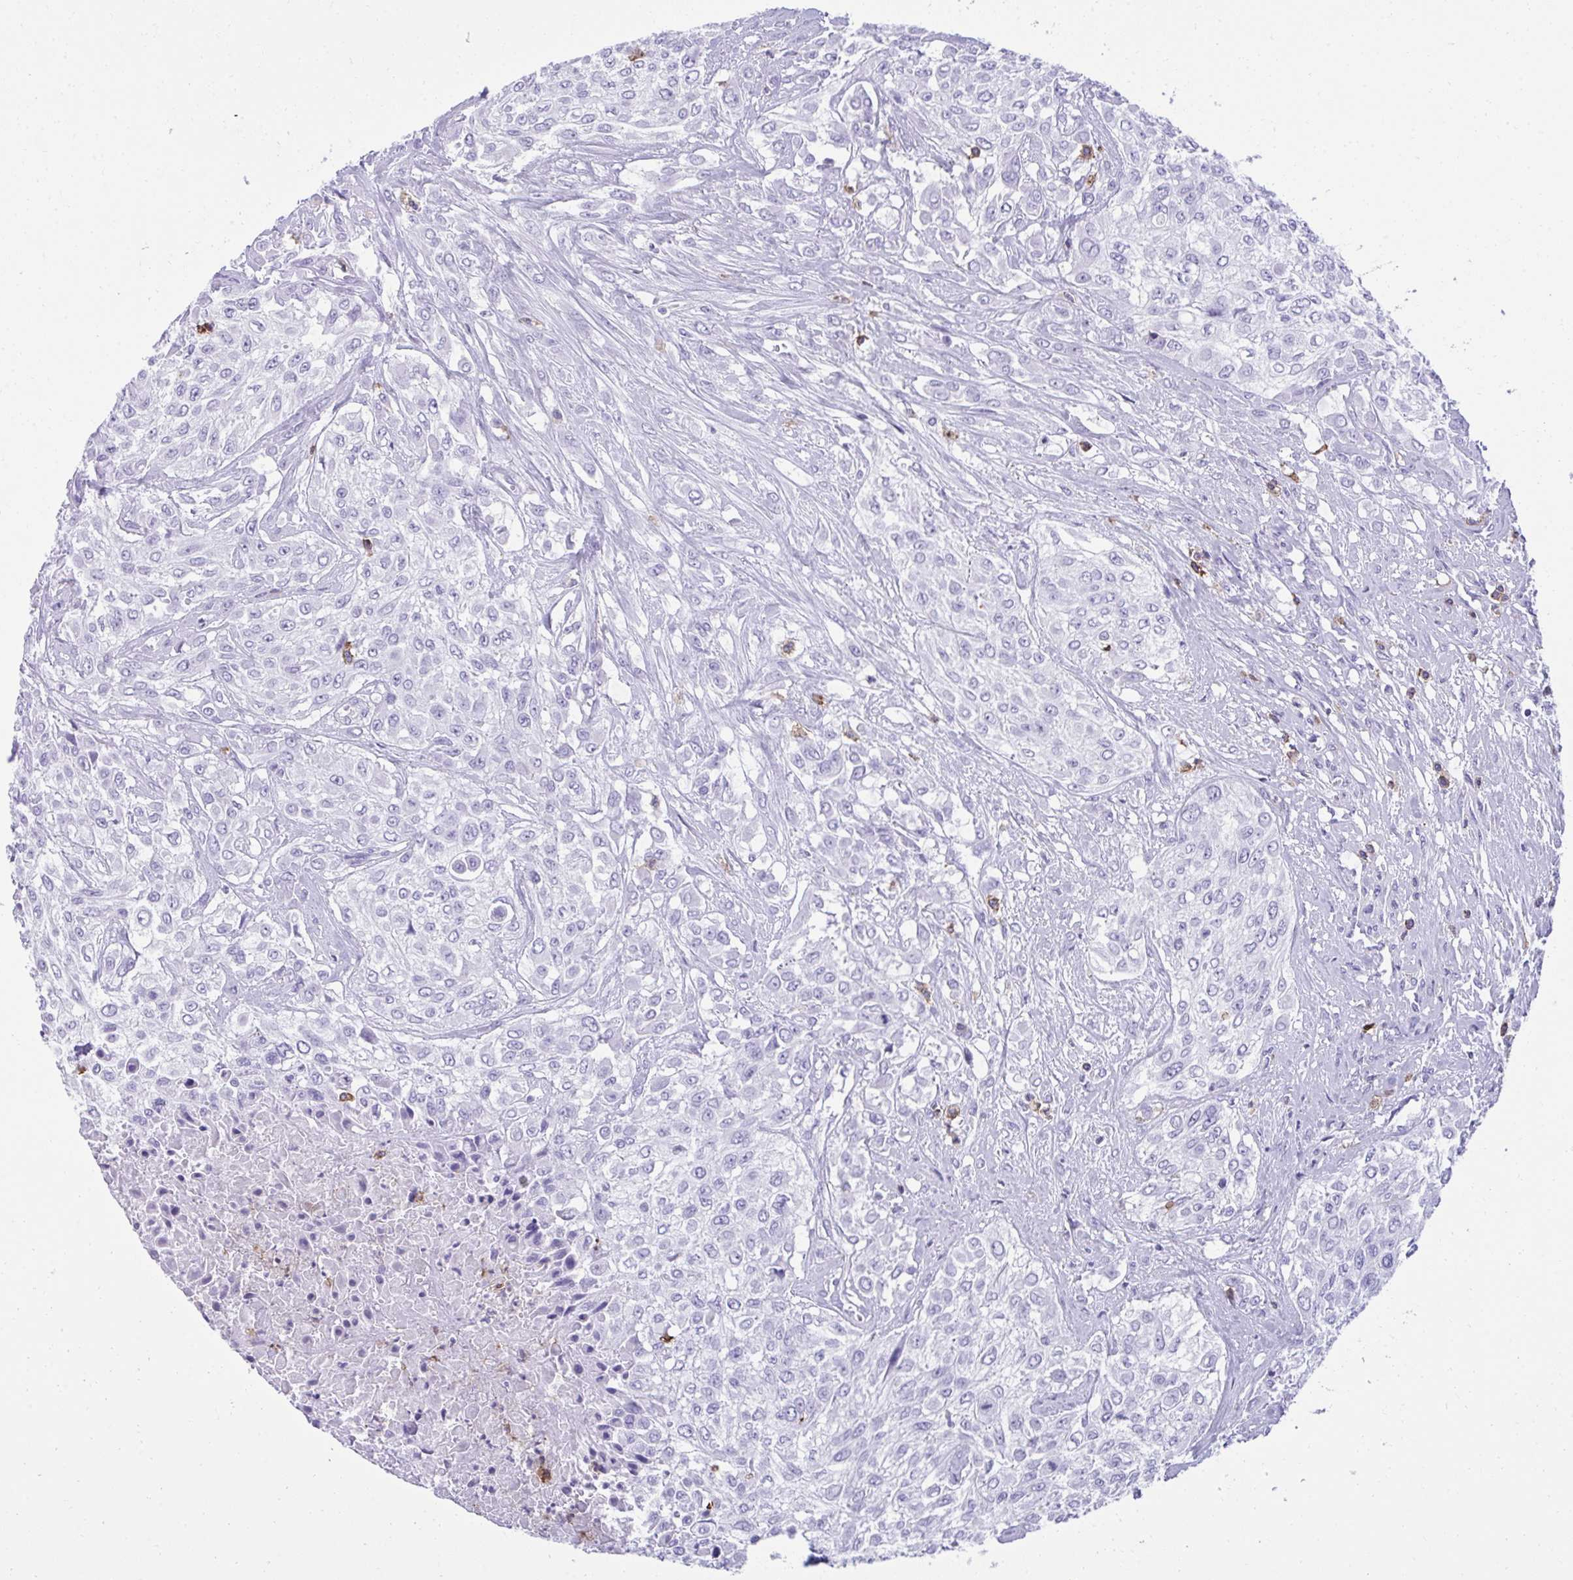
{"staining": {"intensity": "negative", "quantity": "none", "location": "none"}, "tissue": "urothelial cancer", "cell_type": "Tumor cells", "image_type": "cancer", "snomed": [{"axis": "morphology", "description": "Urothelial carcinoma, High grade"}, {"axis": "topography", "description": "Urinary bladder"}], "caption": "Tumor cells show no significant protein staining in urothelial cancer.", "gene": "SPN", "patient": {"sex": "male", "age": 57}}